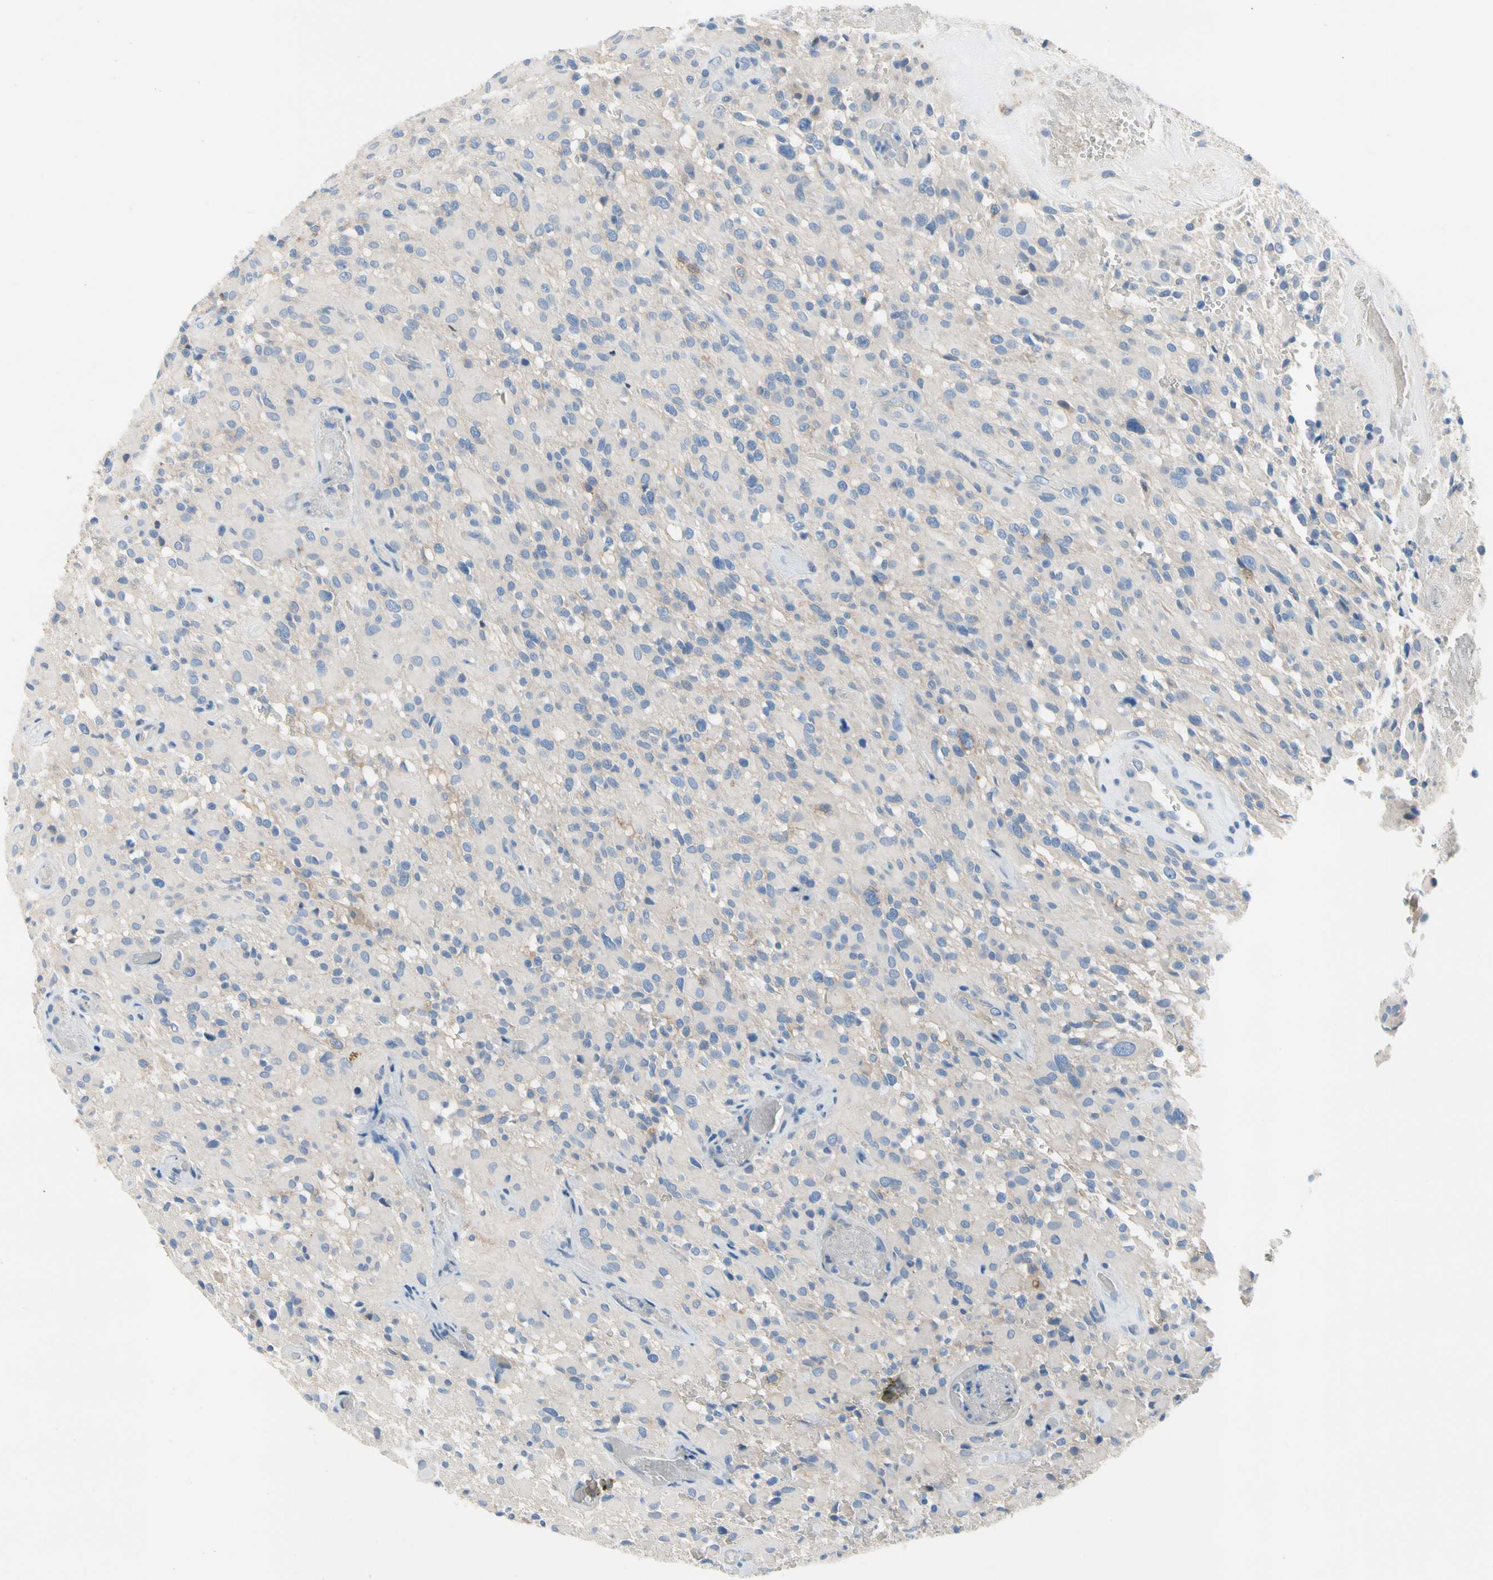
{"staining": {"intensity": "negative", "quantity": "none", "location": "none"}, "tissue": "glioma", "cell_type": "Tumor cells", "image_type": "cancer", "snomed": [{"axis": "morphology", "description": "Glioma, malignant, High grade"}, {"axis": "topography", "description": "Brain"}], "caption": "Immunohistochemistry (IHC) image of neoplastic tissue: malignant glioma (high-grade) stained with DAB shows no significant protein expression in tumor cells.", "gene": "CA14", "patient": {"sex": "male", "age": 71}}